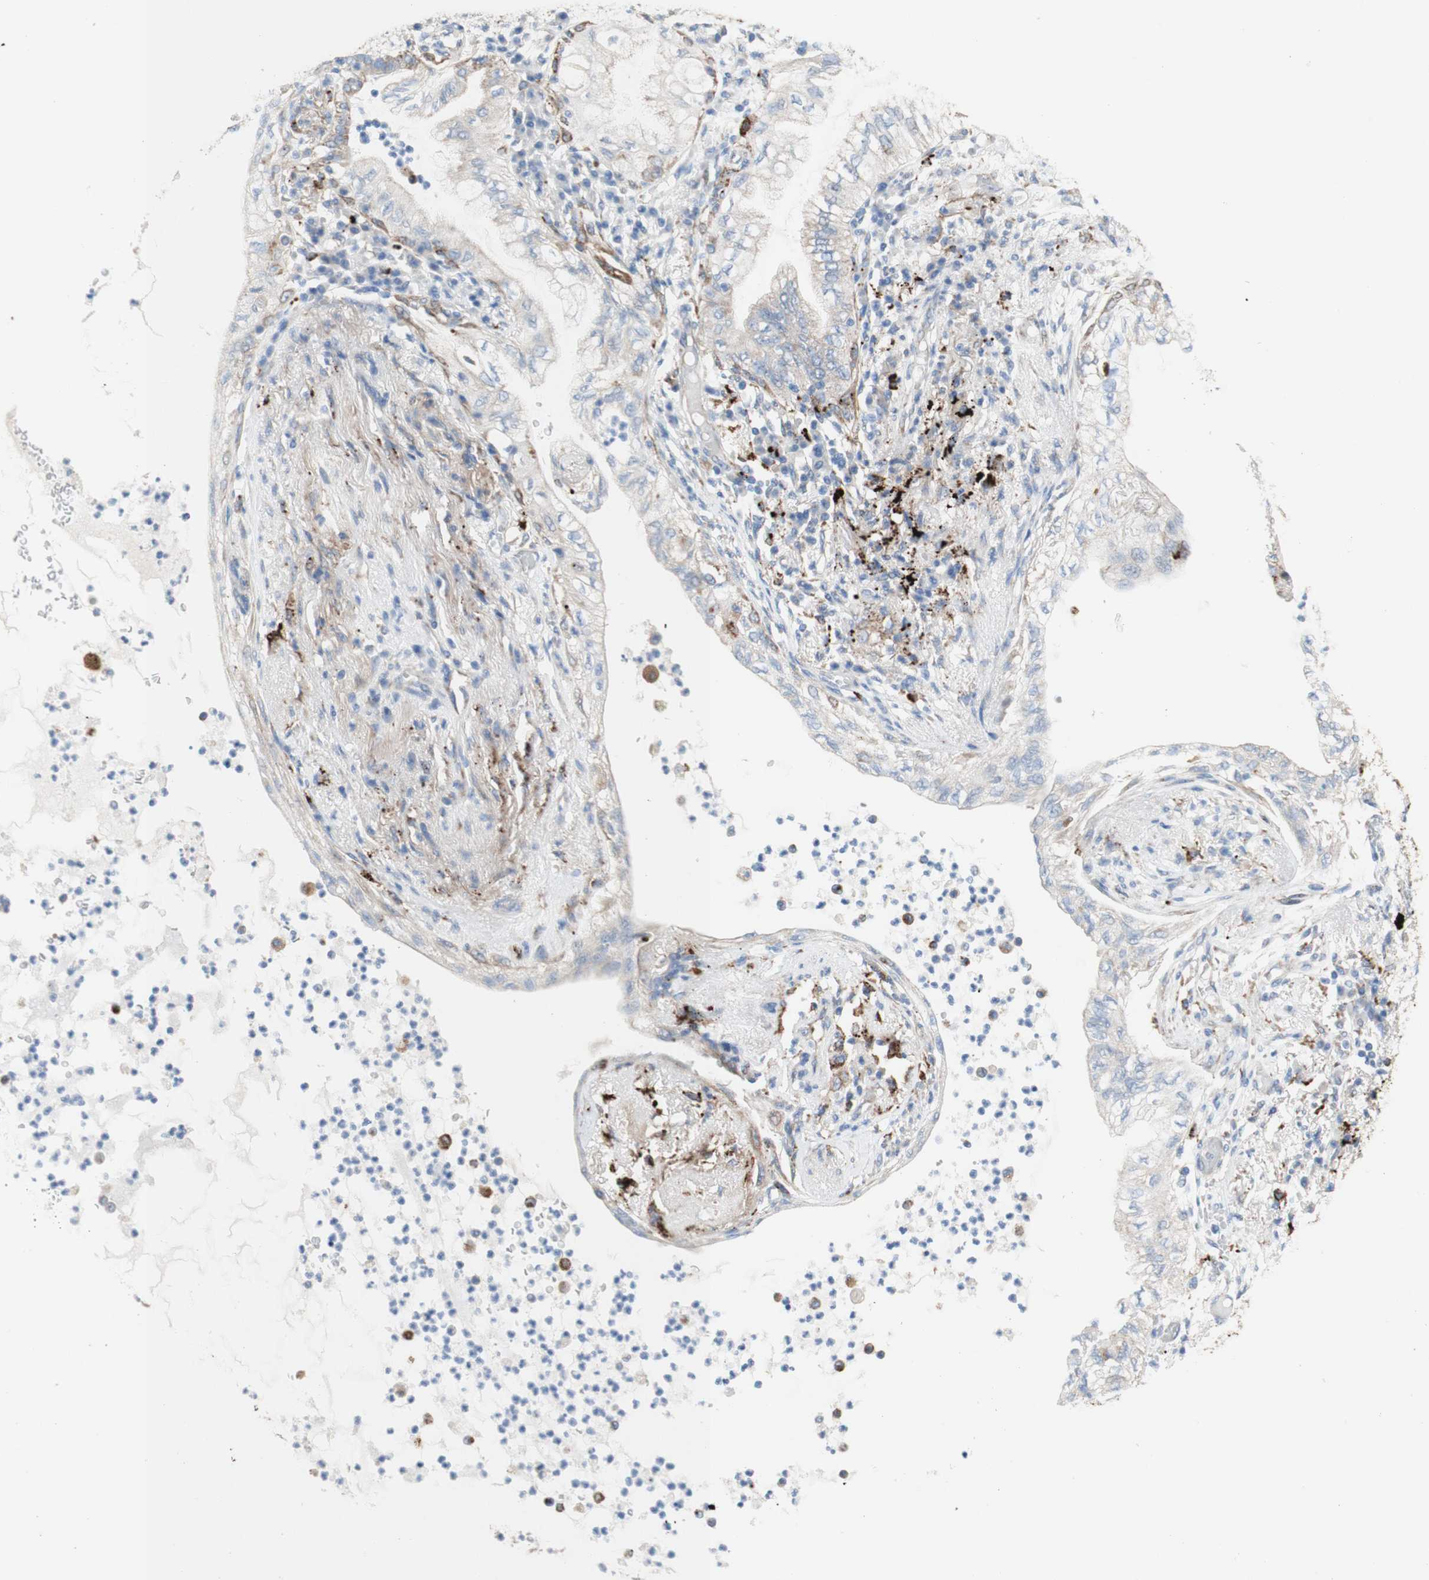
{"staining": {"intensity": "negative", "quantity": "none", "location": "none"}, "tissue": "lung cancer", "cell_type": "Tumor cells", "image_type": "cancer", "snomed": [{"axis": "morphology", "description": "Normal tissue, NOS"}, {"axis": "morphology", "description": "Adenocarcinoma, NOS"}, {"axis": "topography", "description": "Bronchus"}, {"axis": "topography", "description": "Lung"}], "caption": "IHC image of human lung adenocarcinoma stained for a protein (brown), which exhibits no expression in tumor cells. (DAB immunohistochemistry, high magnification).", "gene": "URB2", "patient": {"sex": "female", "age": 70}}